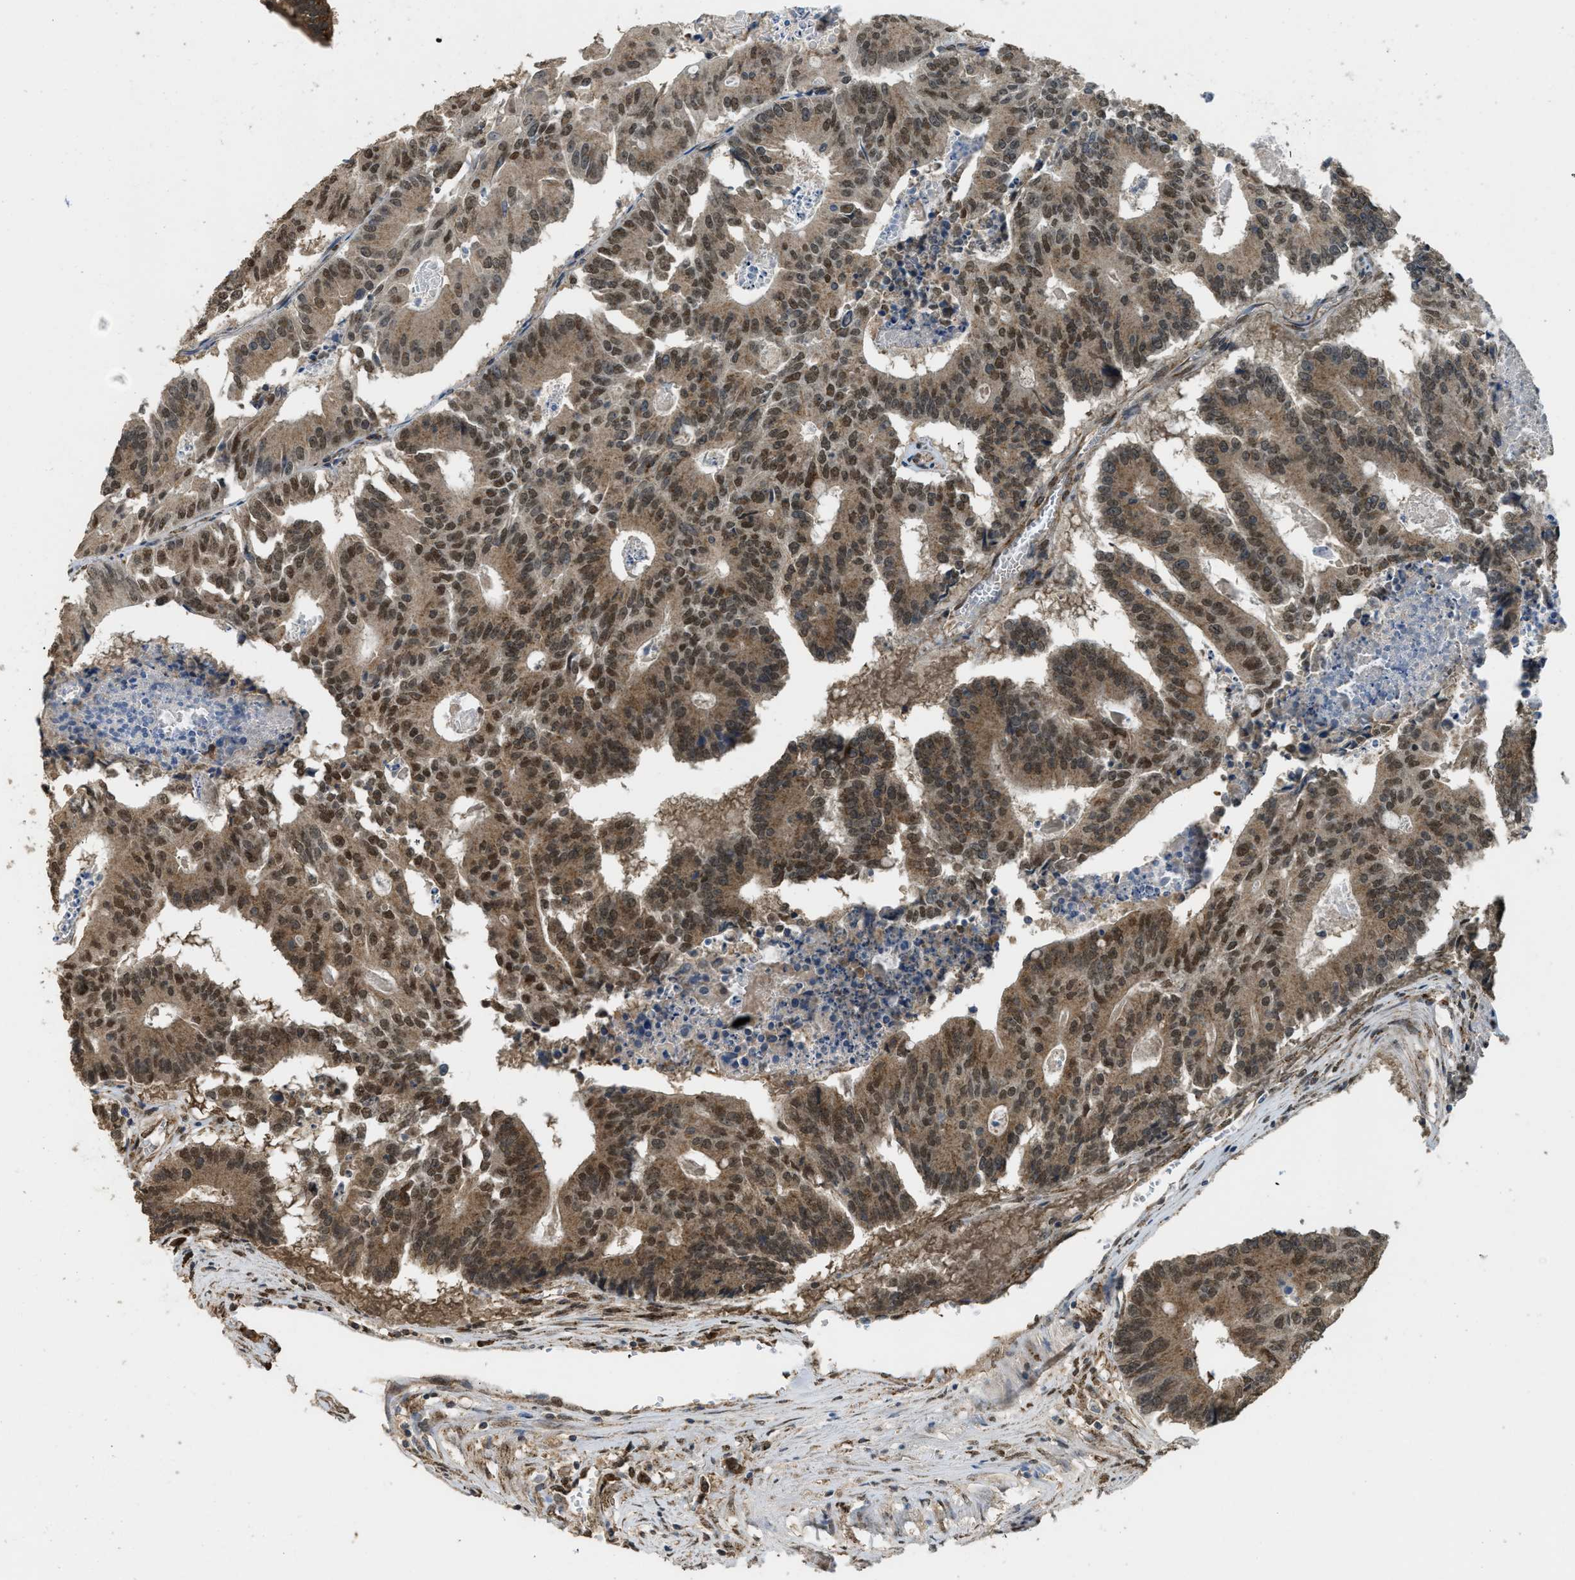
{"staining": {"intensity": "moderate", "quantity": ">75%", "location": "cytoplasmic/membranous,nuclear"}, "tissue": "colorectal cancer", "cell_type": "Tumor cells", "image_type": "cancer", "snomed": [{"axis": "morphology", "description": "Adenocarcinoma, NOS"}, {"axis": "topography", "description": "Colon"}], "caption": "A histopathology image showing moderate cytoplasmic/membranous and nuclear positivity in approximately >75% of tumor cells in colorectal cancer, as visualized by brown immunohistochemical staining.", "gene": "IPO7", "patient": {"sex": "male", "age": 87}}